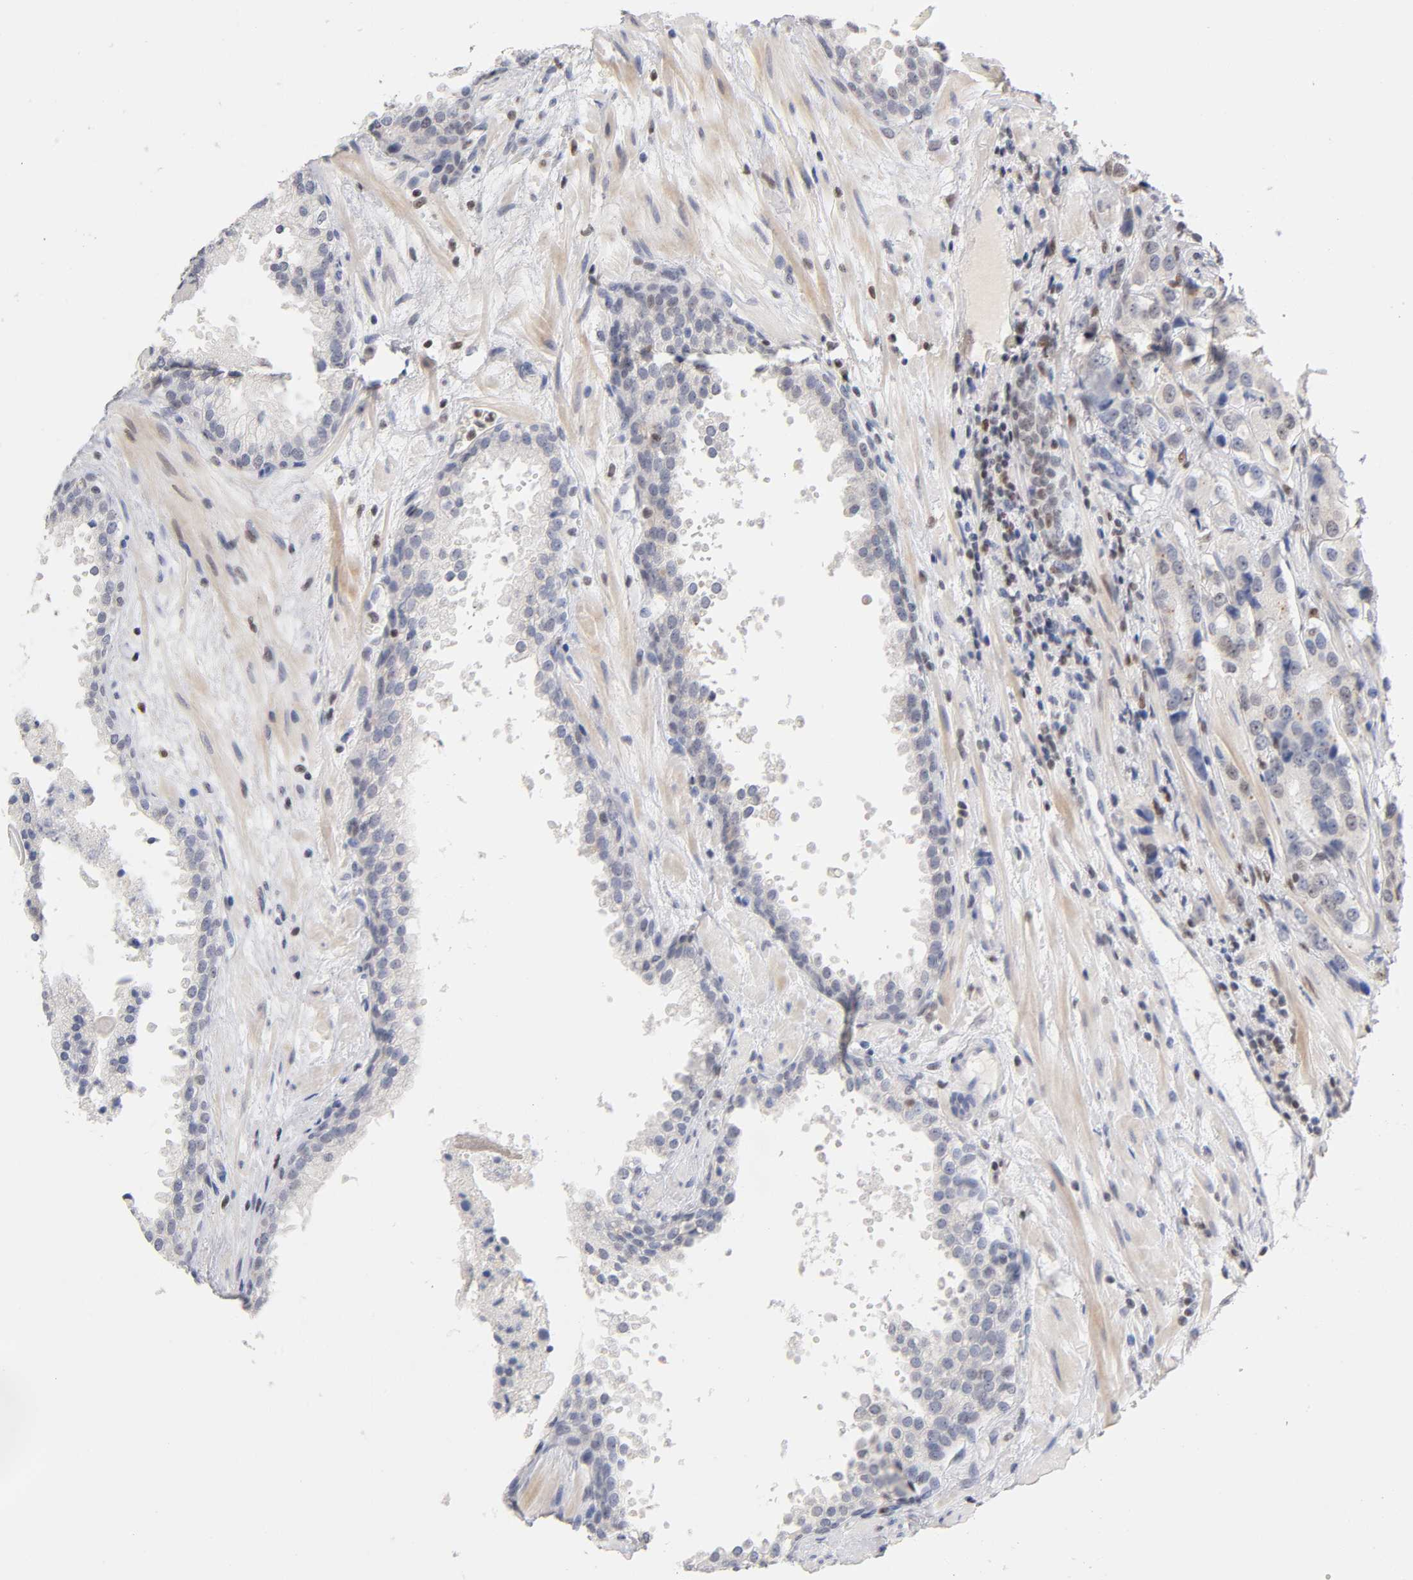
{"staining": {"intensity": "weak", "quantity": "25%-75%", "location": "cytoplasmic/membranous,nuclear"}, "tissue": "prostate cancer", "cell_type": "Tumor cells", "image_type": "cancer", "snomed": [{"axis": "morphology", "description": "Adenocarcinoma, High grade"}, {"axis": "topography", "description": "Prostate"}], "caption": "Immunohistochemistry staining of prostate high-grade adenocarcinoma, which reveals low levels of weak cytoplasmic/membranous and nuclear positivity in approximately 25%-75% of tumor cells indicating weak cytoplasmic/membranous and nuclear protein expression. The staining was performed using DAB (brown) for protein detection and nuclei were counterstained in hematoxylin (blue).", "gene": "RUNX1", "patient": {"sex": "male", "age": 58}}